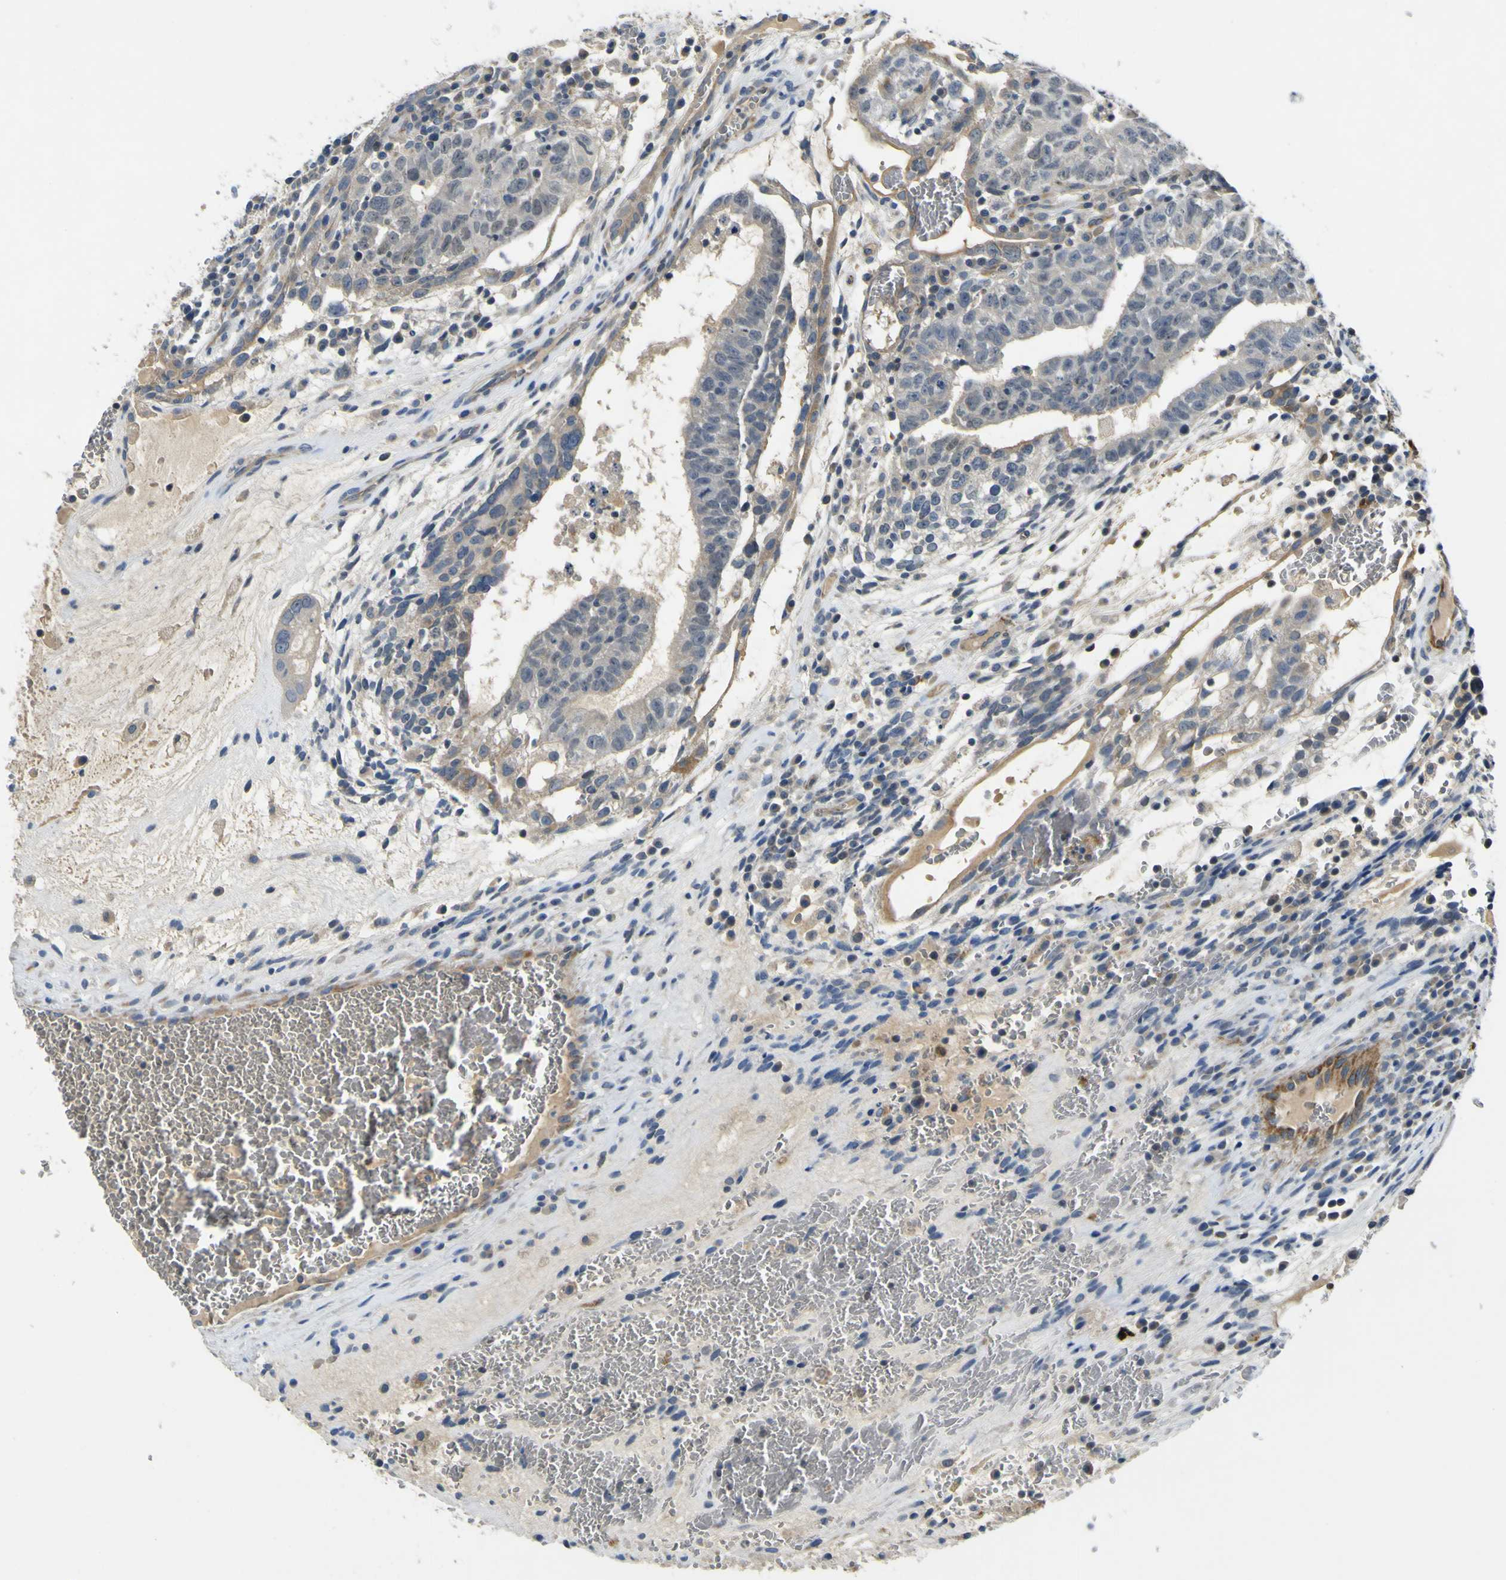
{"staining": {"intensity": "negative", "quantity": "none", "location": "none"}, "tissue": "testis cancer", "cell_type": "Tumor cells", "image_type": "cancer", "snomed": [{"axis": "morphology", "description": "Seminoma, NOS"}, {"axis": "morphology", "description": "Carcinoma, Embryonal, NOS"}, {"axis": "topography", "description": "Testis"}], "caption": "Tumor cells show no significant positivity in testis cancer.", "gene": "LDLR", "patient": {"sex": "male", "age": 52}}